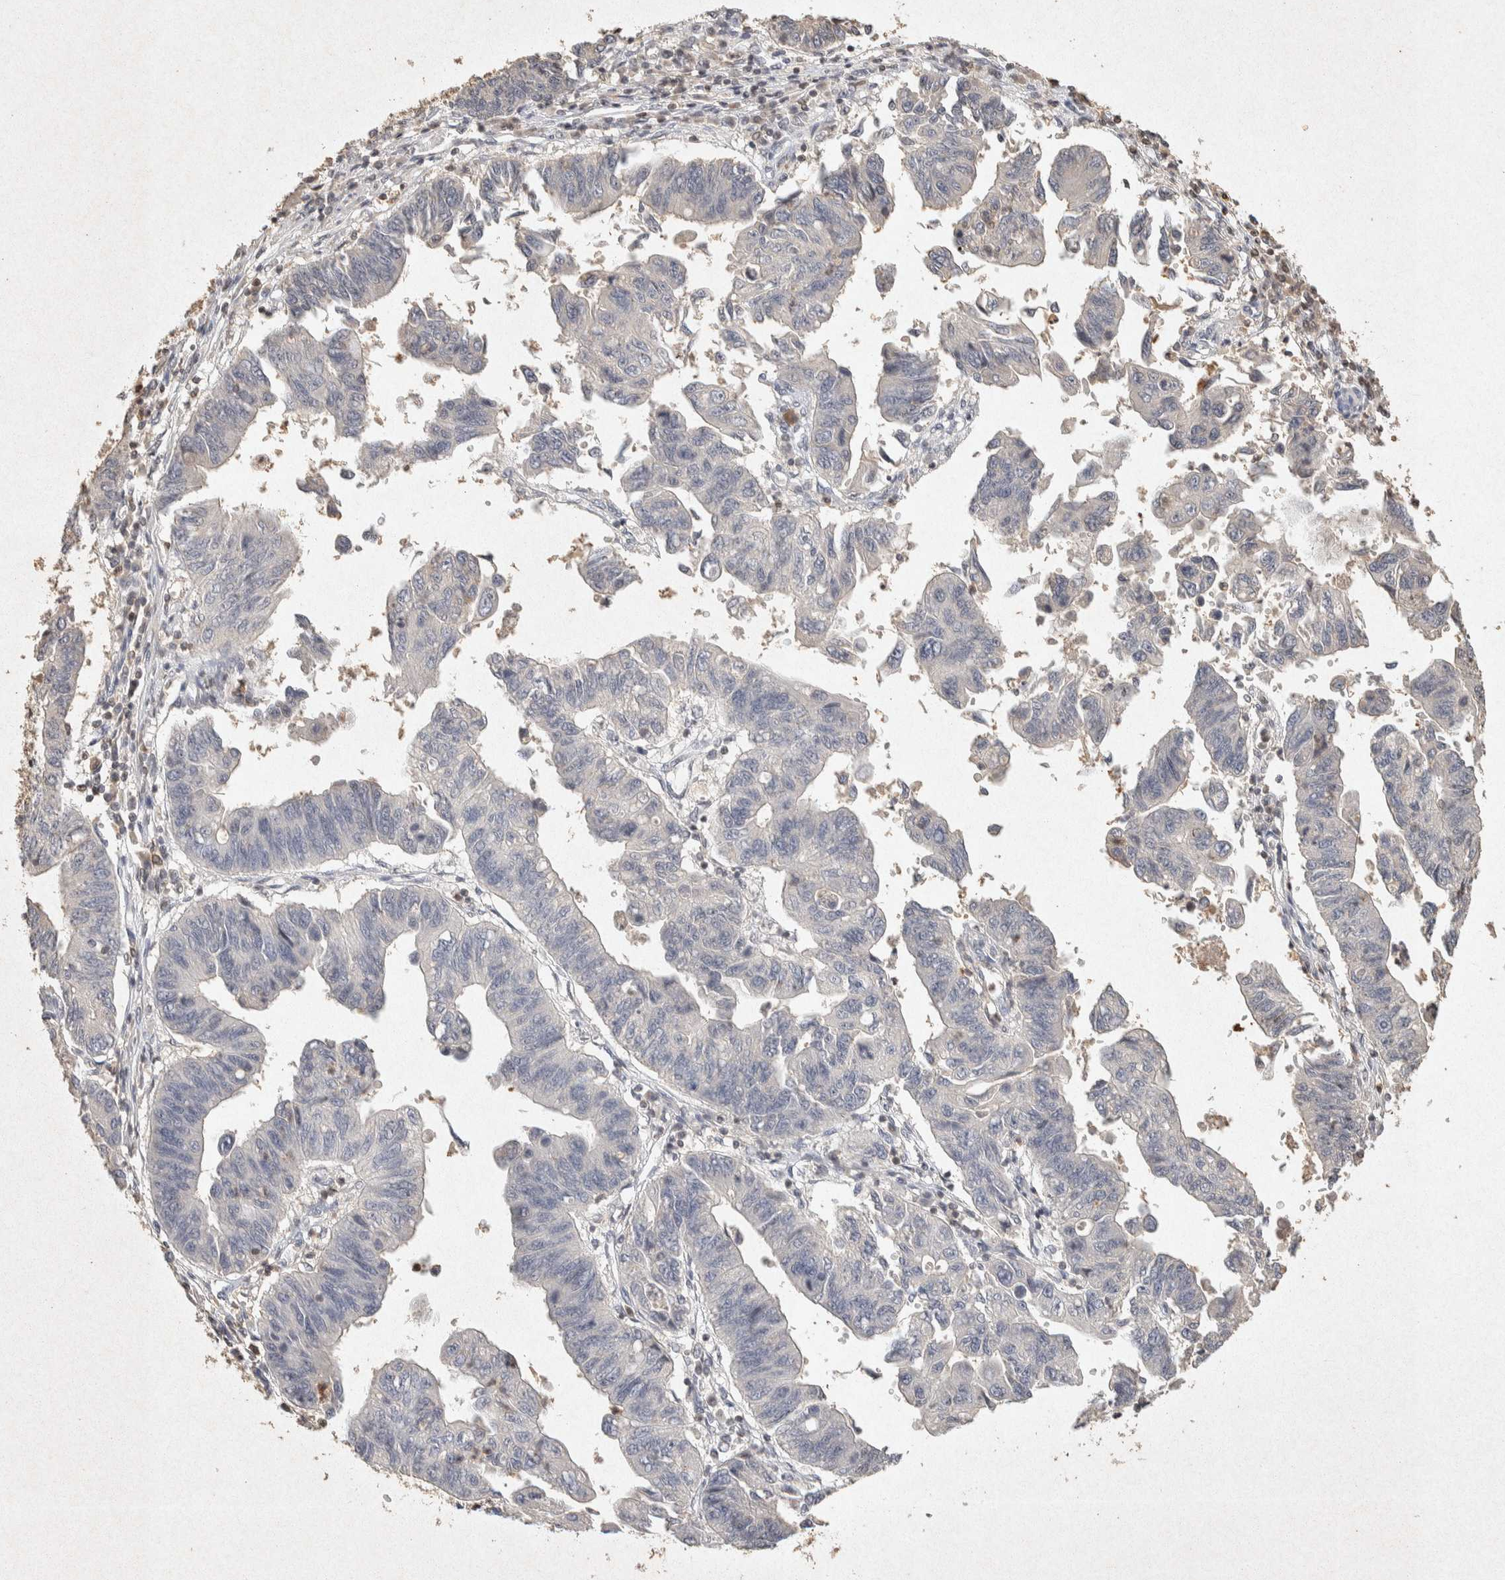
{"staining": {"intensity": "negative", "quantity": "none", "location": "none"}, "tissue": "stomach cancer", "cell_type": "Tumor cells", "image_type": "cancer", "snomed": [{"axis": "morphology", "description": "Adenocarcinoma, NOS"}, {"axis": "topography", "description": "Stomach"}], "caption": "Stomach adenocarcinoma stained for a protein using IHC reveals no expression tumor cells.", "gene": "RAC2", "patient": {"sex": "male", "age": 59}}